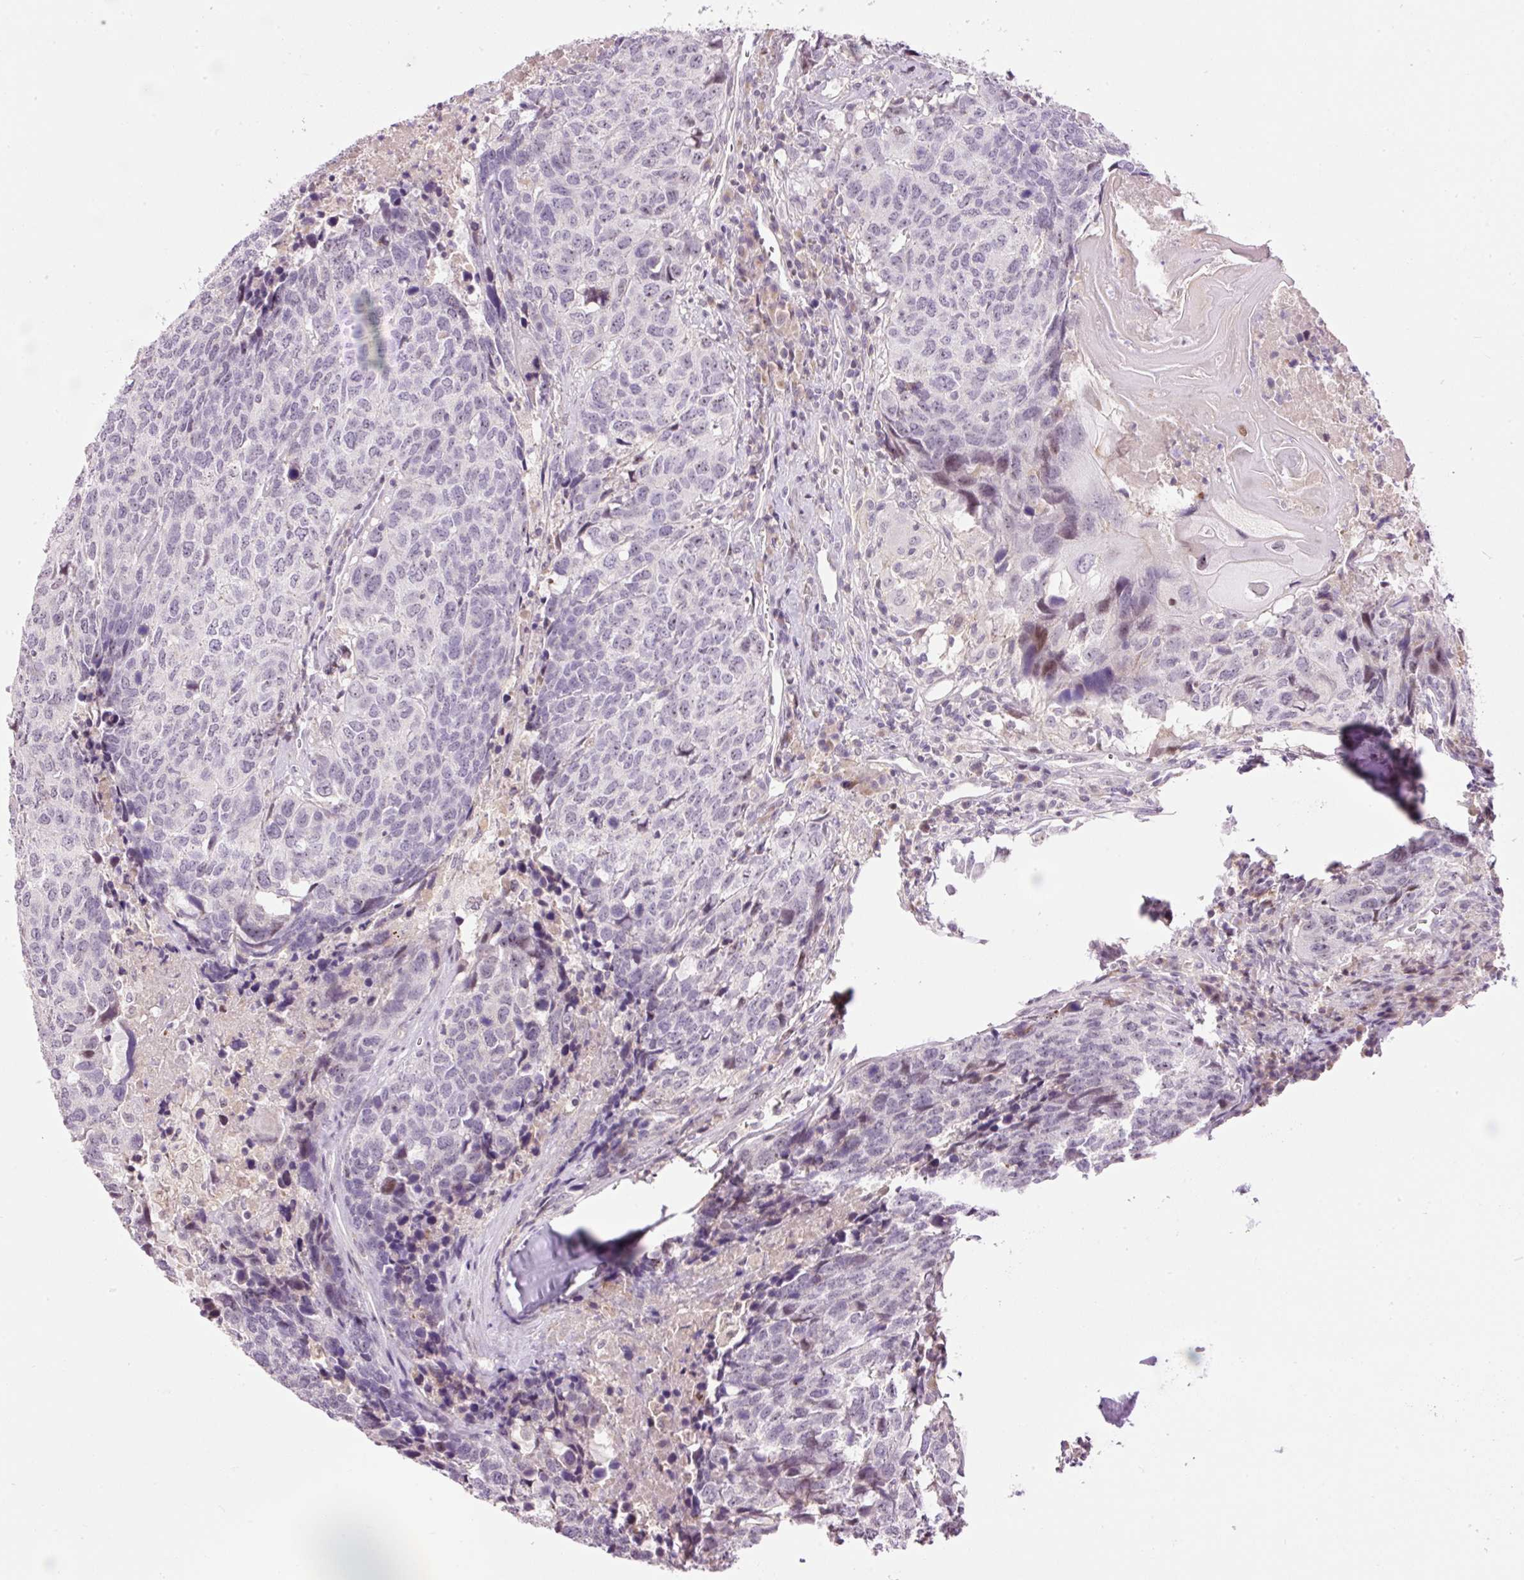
{"staining": {"intensity": "negative", "quantity": "none", "location": "none"}, "tissue": "head and neck cancer", "cell_type": "Tumor cells", "image_type": "cancer", "snomed": [{"axis": "morphology", "description": "Normal tissue, NOS"}, {"axis": "morphology", "description": "Squamous cell carcinoma, NOS"}, {"axis": "topography", "description": "Skeletal muscle"}, {"axis": "topography", "description": "Vascular tissue"}, {"axis": "topography", "description": "Peripheral nerve tissue"}, {"axis": "topography", "description": "Head-Neck"}], "caption": "This is an immunohistochemistry (IHC) photomicrograph of head and neck cancer. There is no staining in tumor cells.", "gene": "HNF1A", "patient": {"sex": "male", "age": 66}}